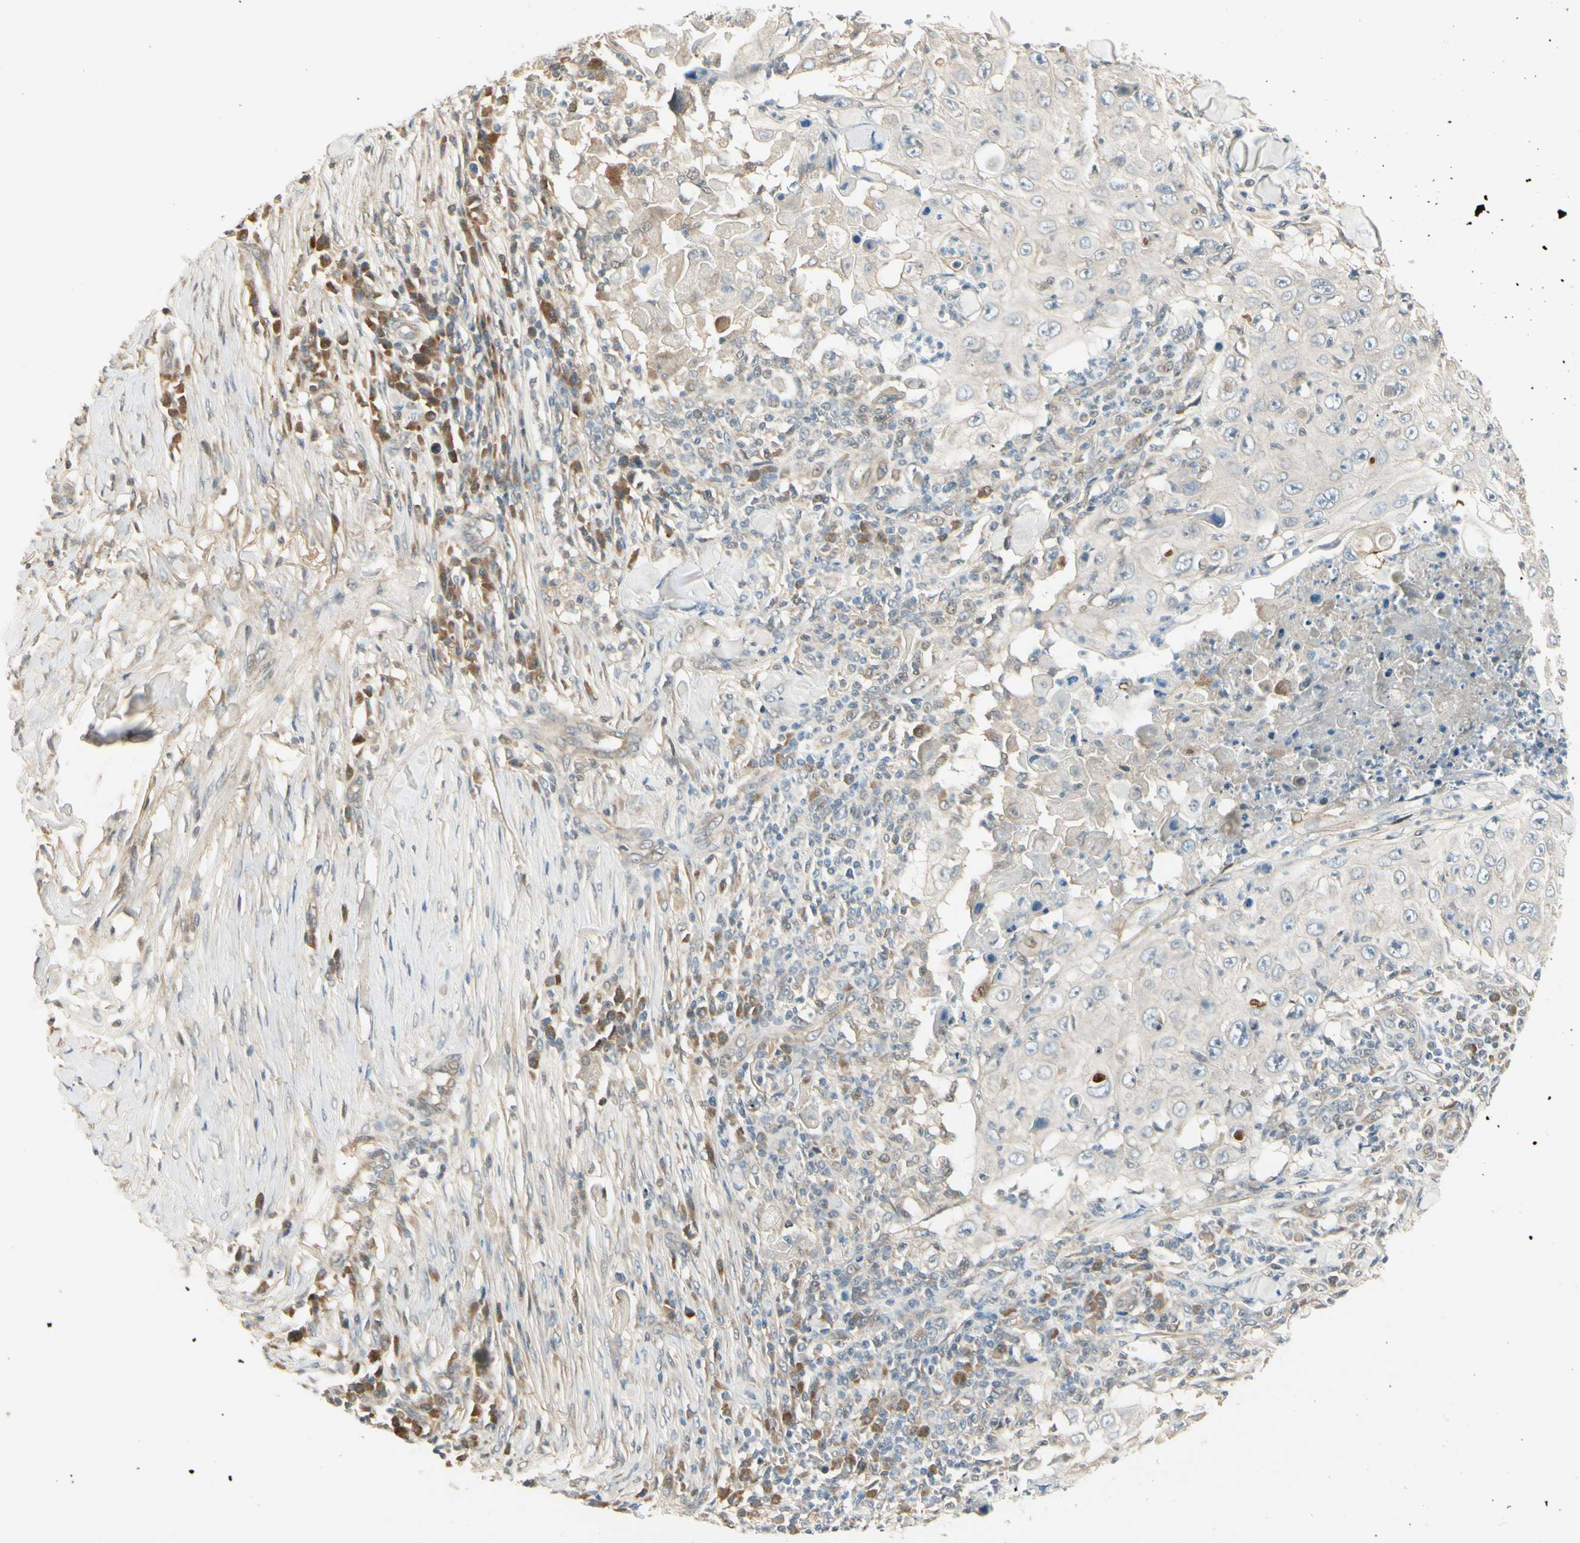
{"staining": {"intensity": "negative", "quantity": "none", "location": "none"}, "tissue": "skin cancer", "cell_type": "Tumor cells", "image_type": "cancer", "snomed": [{"axis": "morphology", "description": "Squamous cell carcinoma, NOS"}, {"axis": "topography", "description": "Skin"}], "caption": "Immunohistochemistry of human skin cancer (squamous cell carcinoma) displays no staining in tumor cells. (Brightfield microscopy of DAB (3,3'-diaminobenzidine) immunohistochemistry at high magnification).", "gene": "EPHB3", "patient": {"sex": "male", "age": 86}}